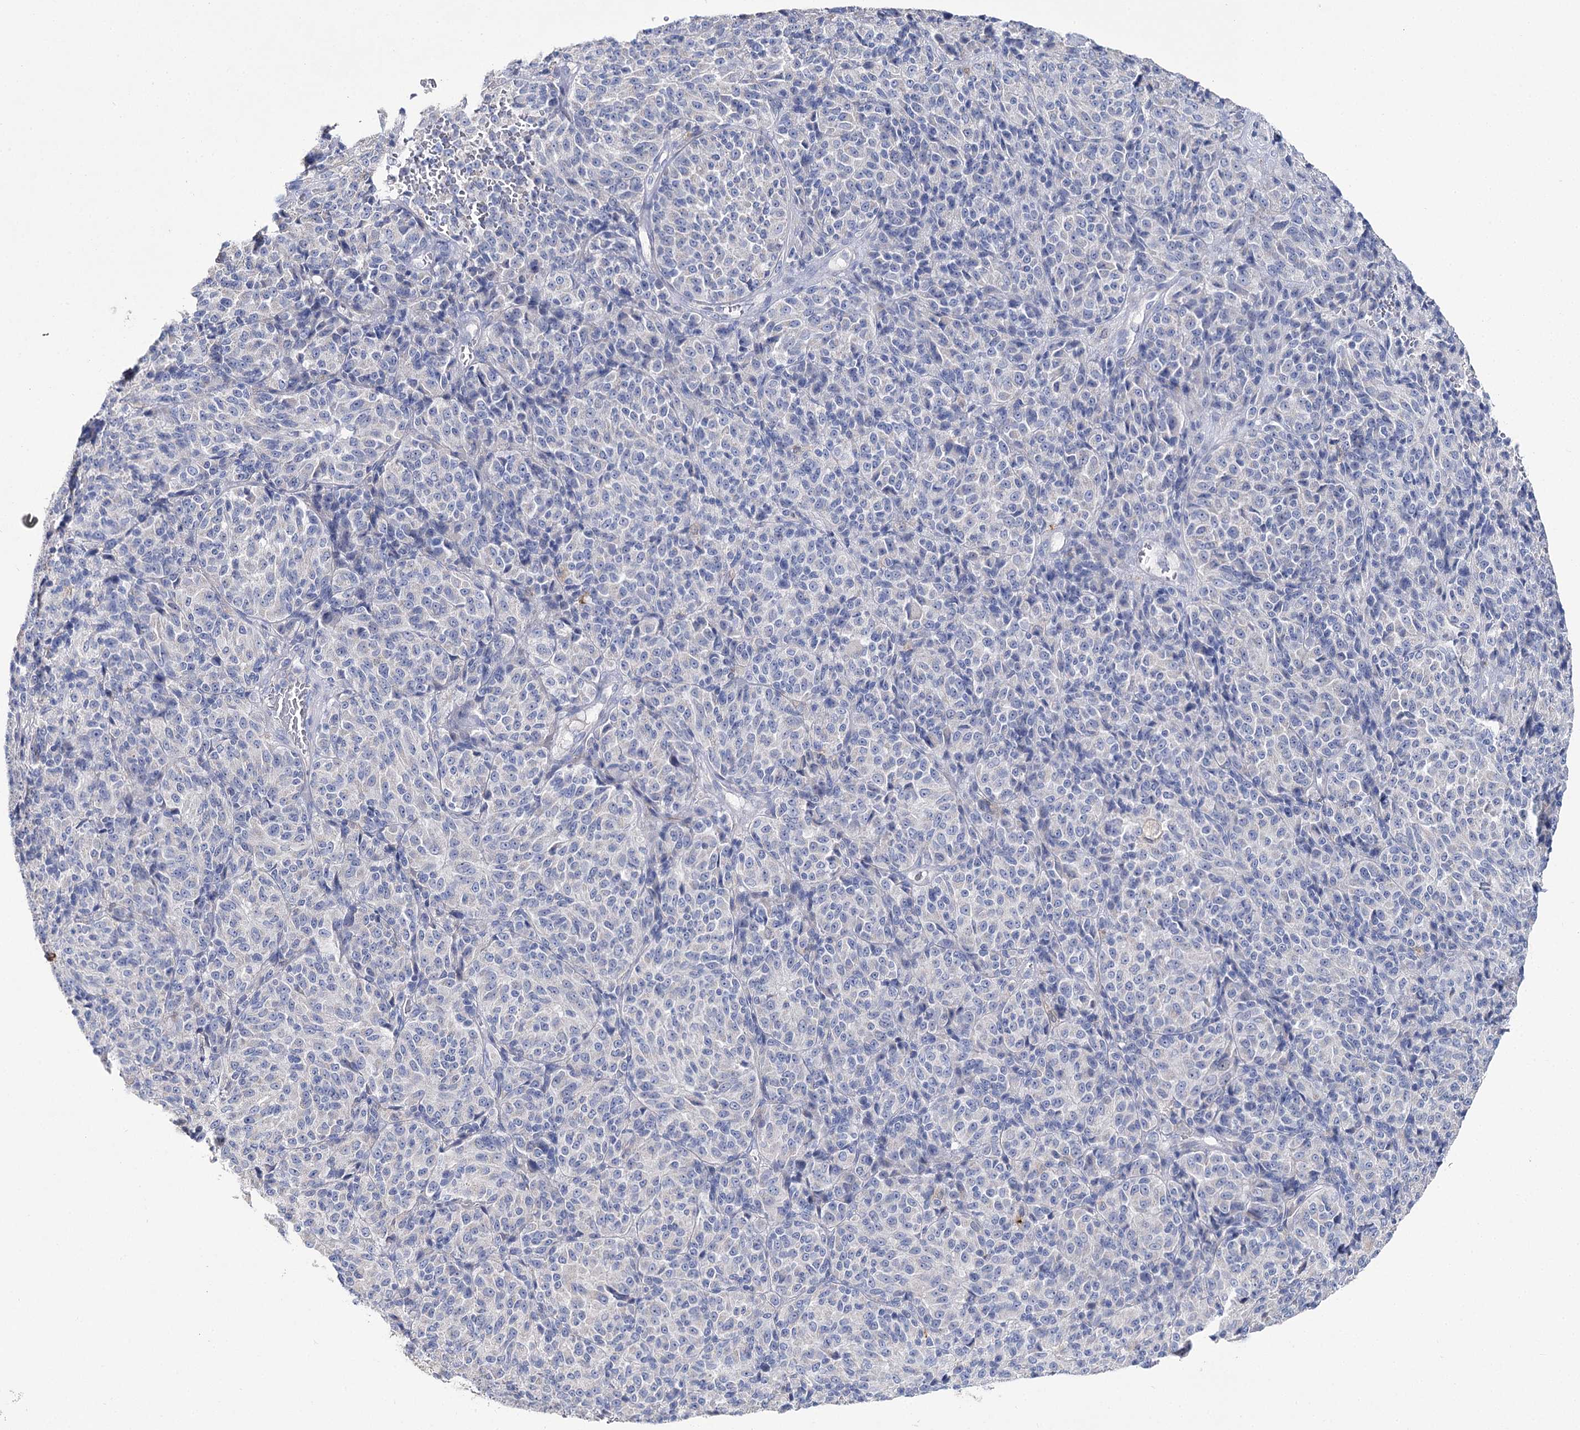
{"staining": {"intensity": "negative", "quantity": "none", "location": "none"}, "tissue": "melanoma", "cell_type": "Tumor cells", "image_type": "cancer", "snomed": [{"axis": "morphology", "description": "Malignant melanoma, Metastatic site"}, {"axis": "topography", "description": "Brain"}], "caption": "Protein analysis of malignant melanoma (metastatic site) exhibits no significant staining in tumor cells.", "gene": "NRAP", "patient": {"sex": "female", "age": 56}}